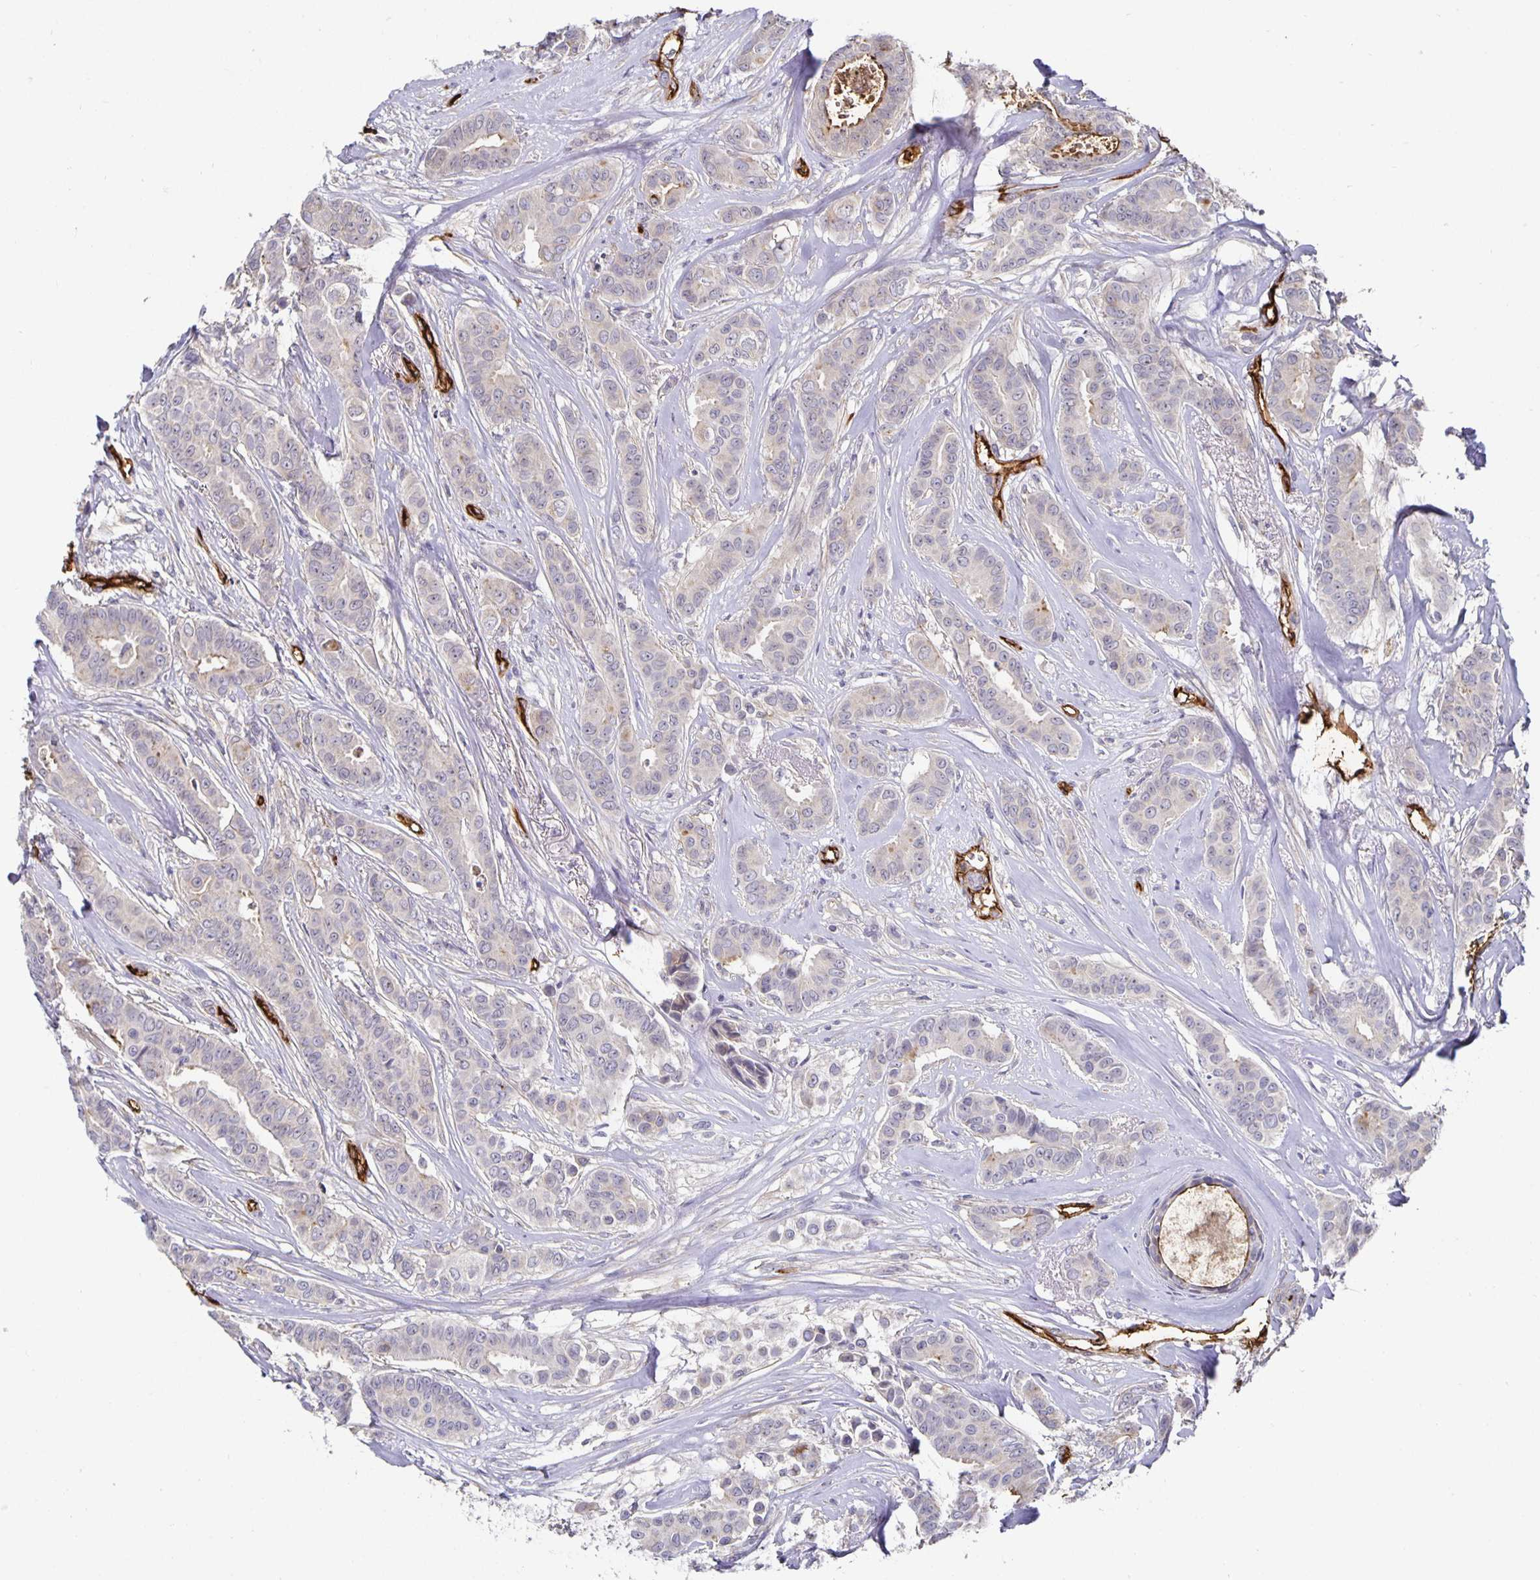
{"staining": {"intensity": "weak", "quantity": "<25%", "location": "cytoplasmic/membranous"}, "tissue": "breast cancer", "cell_type": "Tumor cells", "image_type": "cancer", "snomed": [{"axis": "morphology", "description": "Duct carcinoma"}, {"axis": "topography", "description": "Breast"}], "caption": "This is a image of immunohistochemistry (IHC) staining of breast cancer, which shows no positivity in tumor cells. Nuclei are stained in blue.", "gene": "PODXL", "patient": {"sex": "female", "age": 45}}